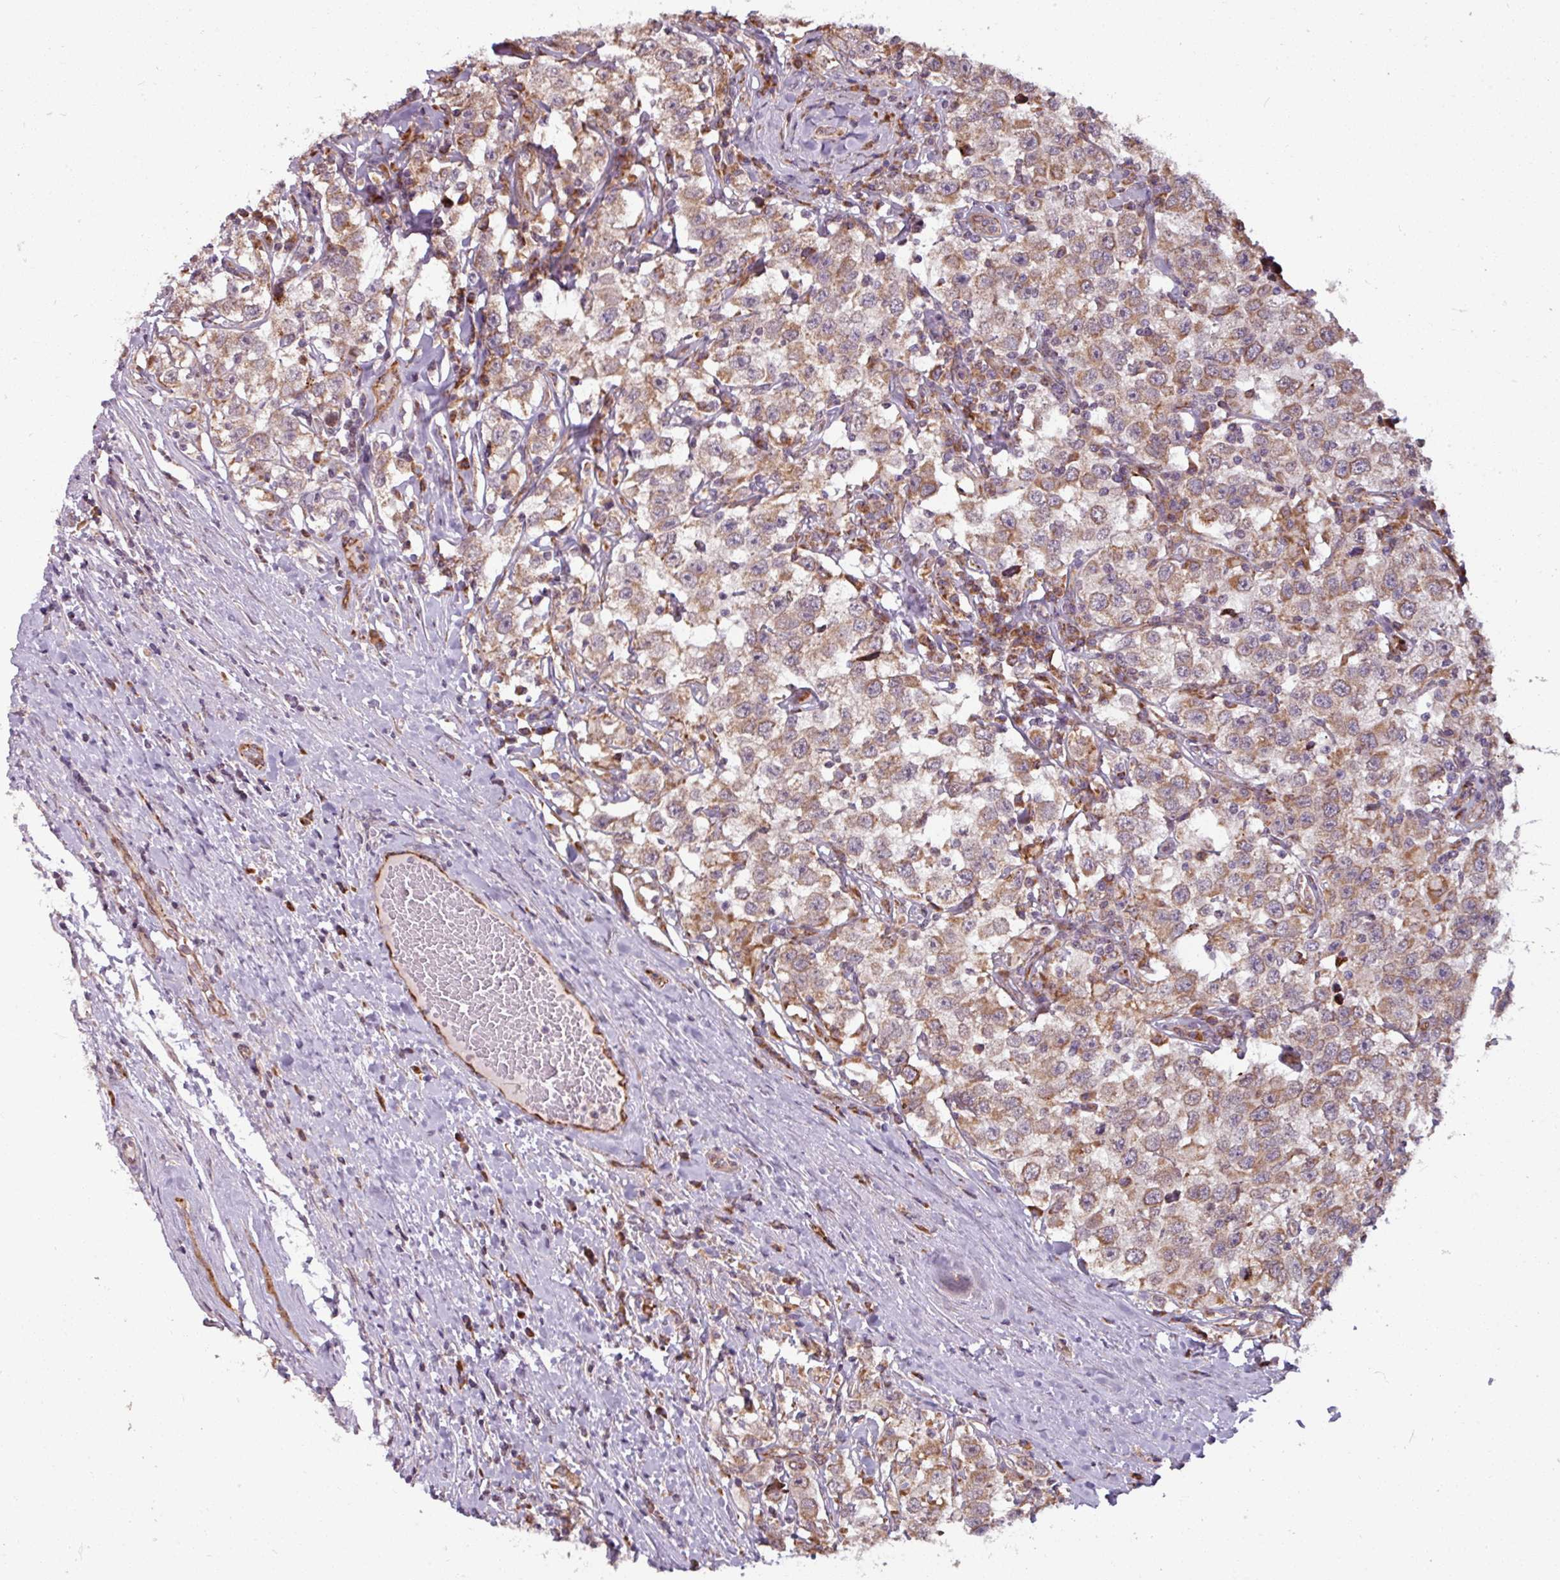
{"staining": {"intensity": "moderate", "quantity": ">75%", "location": "cytoplasmic/membranous"}, "tissue": "testis cancer", "cell_type": "Tumor cells", "image_type": "cancer", "snomed": [{"axis": "morphology", "description": "Seminoma, NOS"}, {"axis": "topography", "description": "Testis"}], "caption": "Tumor cells demonstrate medium levels of moderate cytoplasmic/membranous staining in approximately >75% of cells in human testis cancer.", "gene": "MAGT1", "patient": {"sex": "male", "age": 41}}